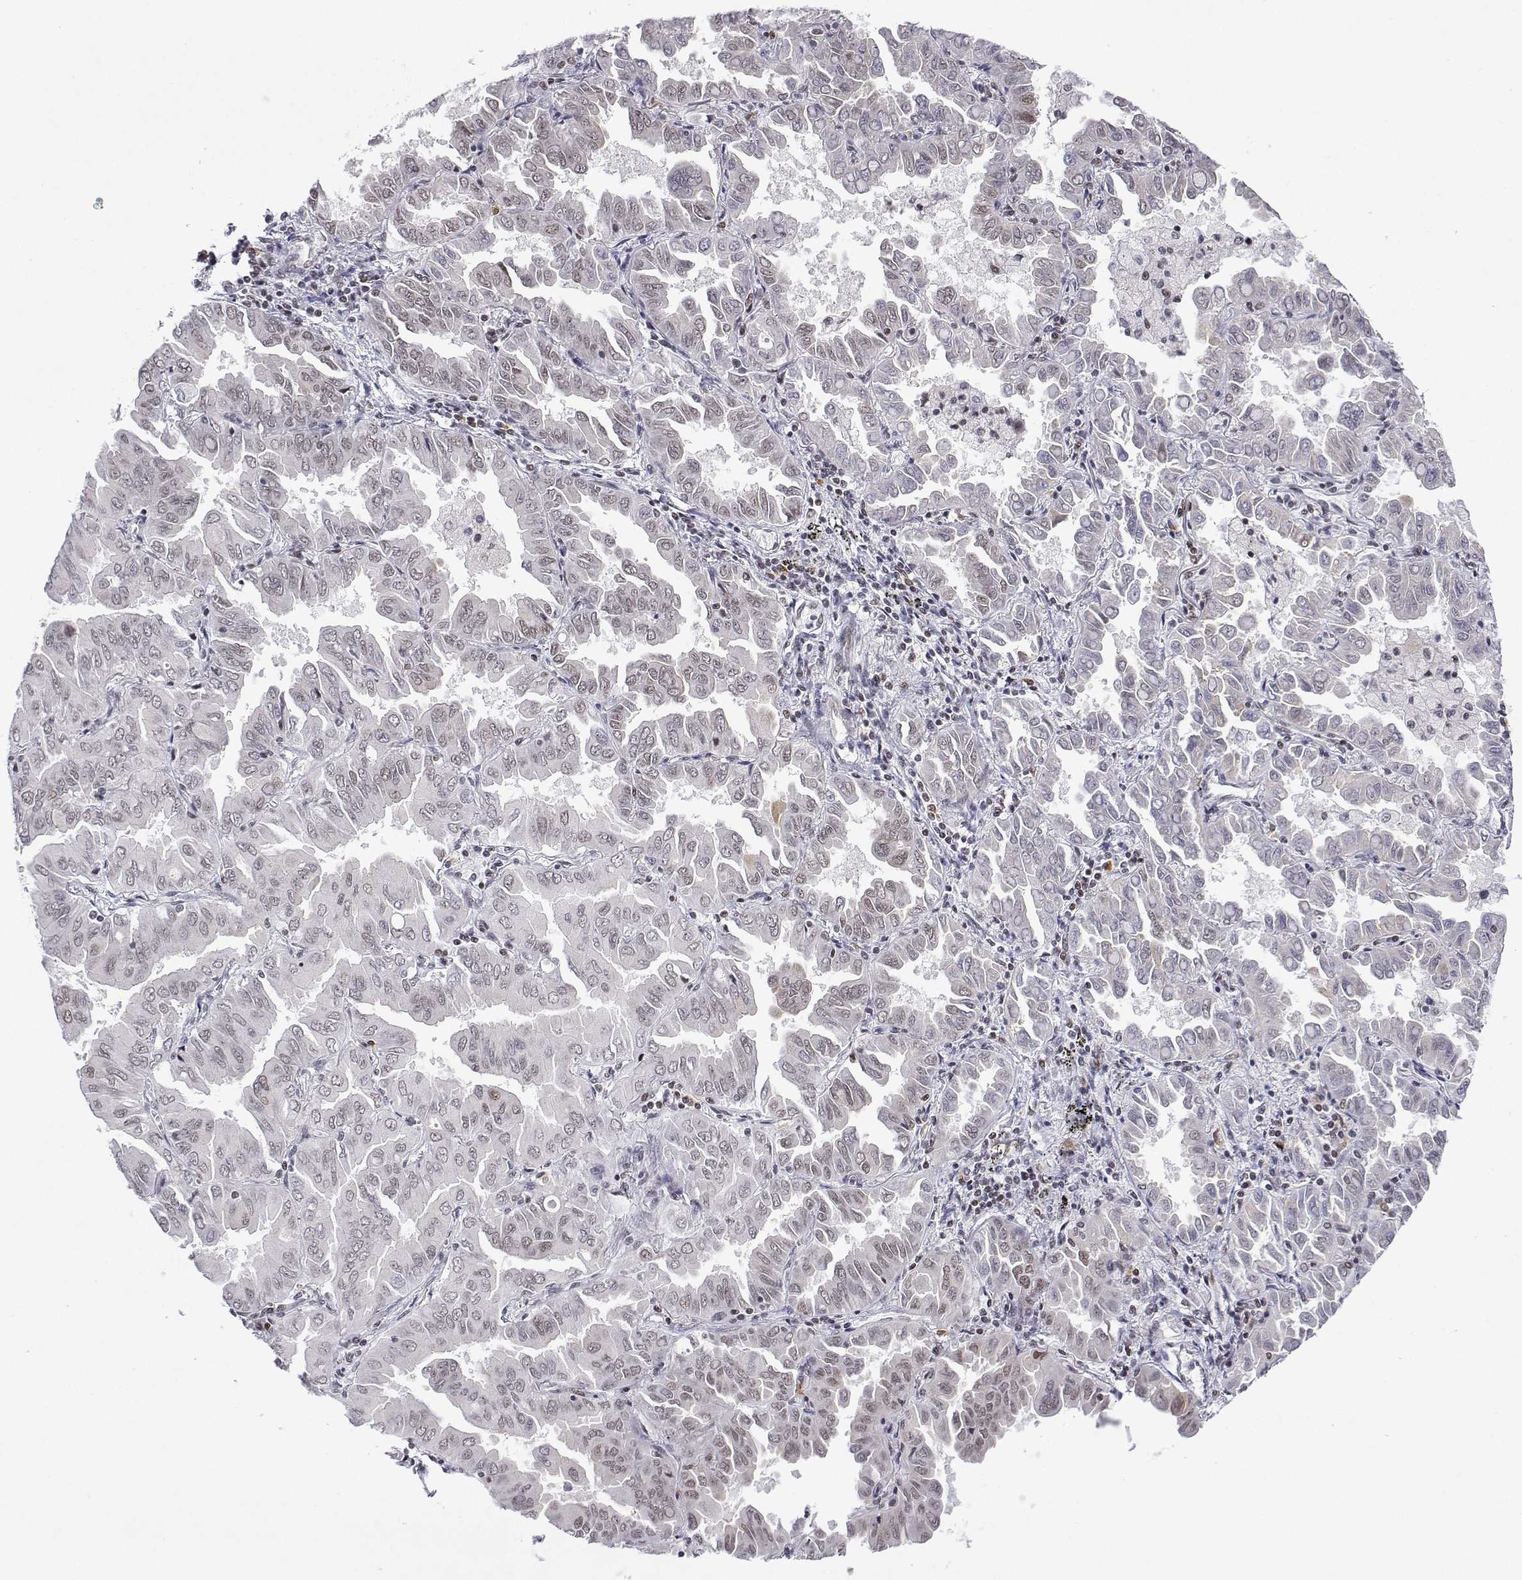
{"staining": {"intensity": "weak", "quantity": "<25%", "location": "nuclear"}, "tissue": "lung cancer", "cell_type": "Tumor cells", "image_type": "cancer", "snomed": [{"axis": "morphology", "description": "Adenocarcinoma, NOS"}, {"axis": "topography", "description": "Lung"}], "caption": "A histopathology image of human adenocarcinoma (lung) is negative for staining in tumor cells.", "gene": "XPC", "patient": {"sex": "male", "age": 64}}